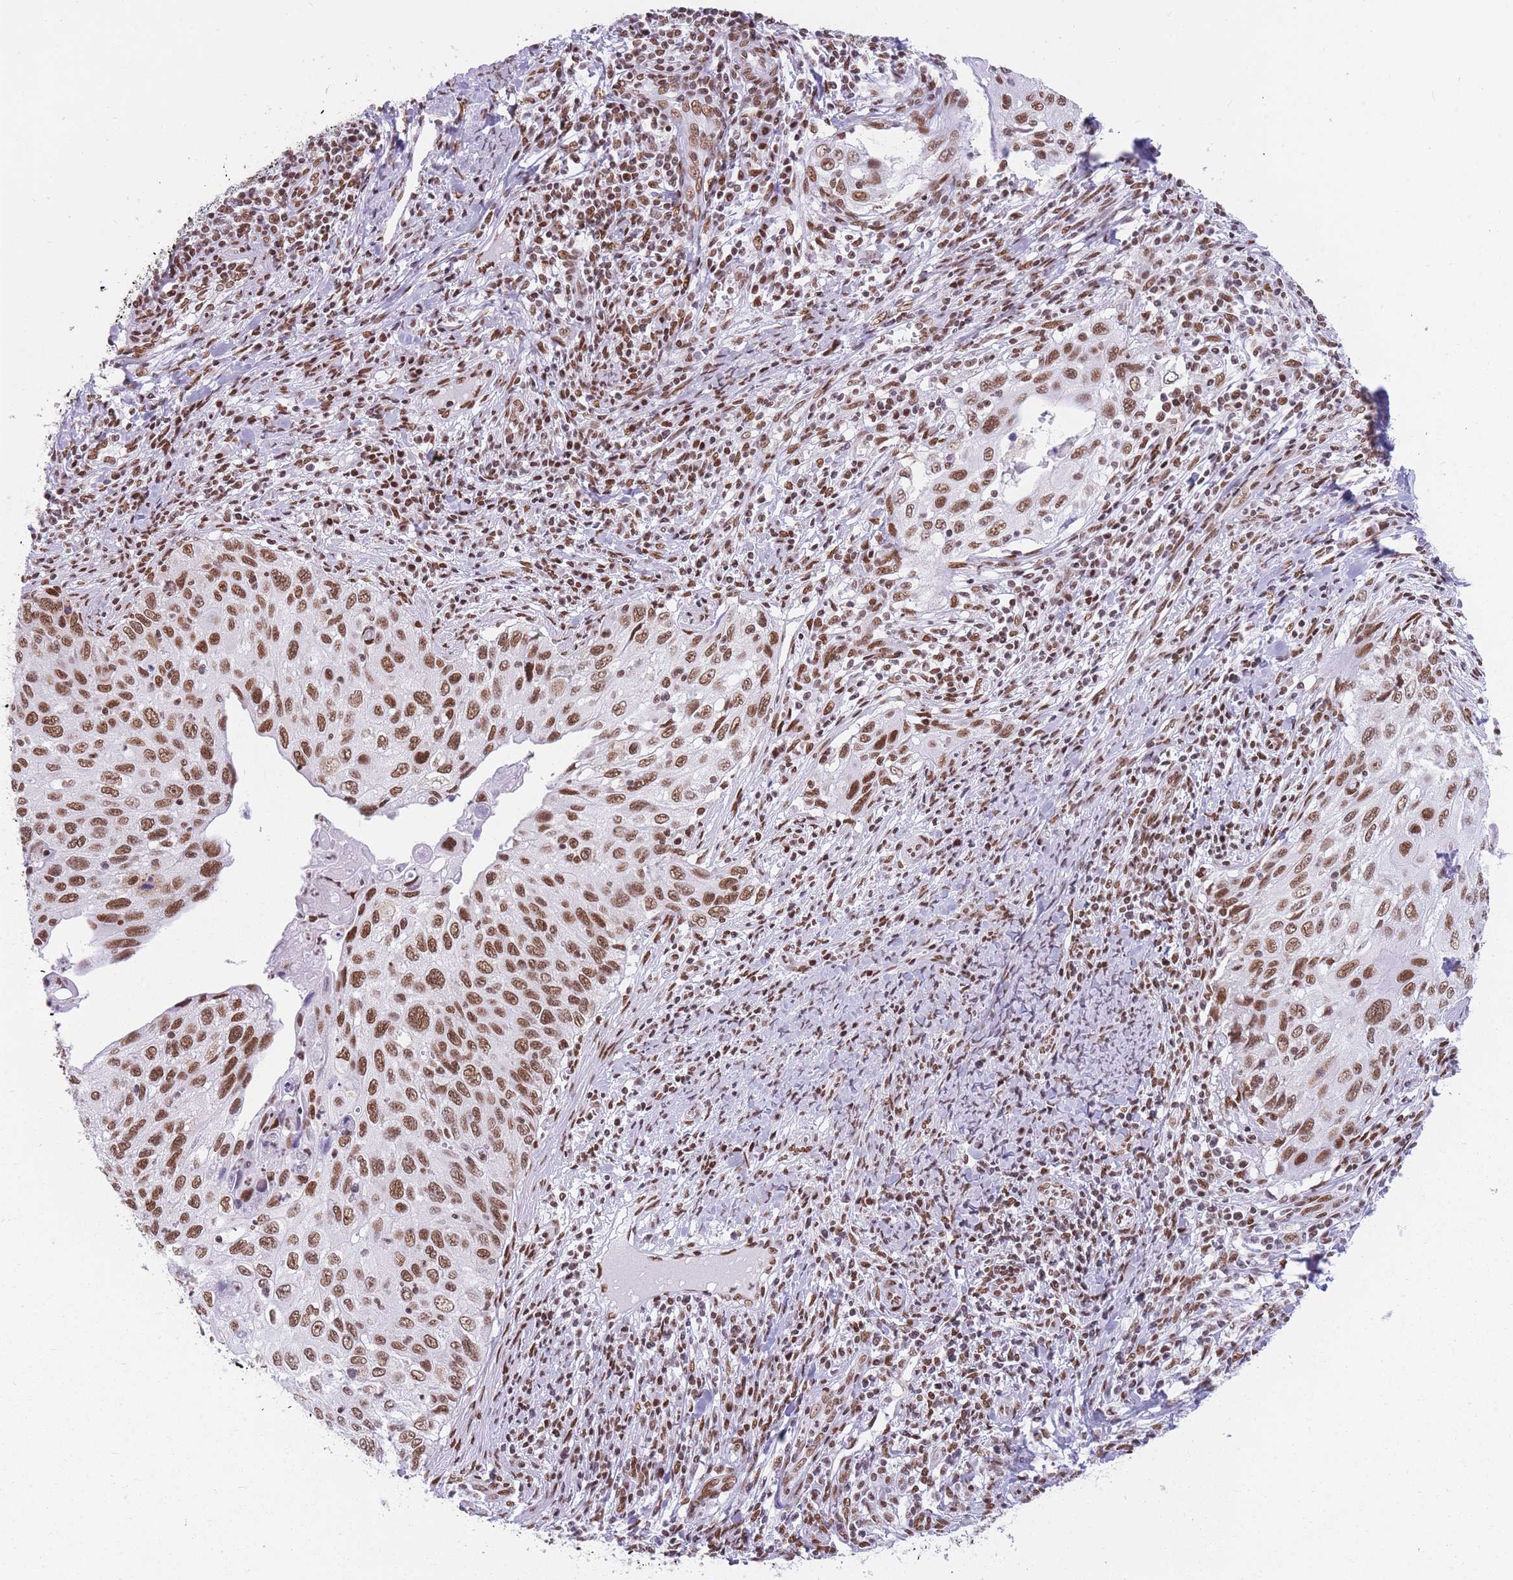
{"staining": {"intensity": "moderate", "quantity": ">75%", "location": "nuclear"}, "tissue": "cervical cancer", "cell_type": "Tumor cells", "image_type": "cancer", "snomed": [{"axis": "morphology", "description": "Squamous cell carcinoma, NOS"}, {"axis": "topography", "description": "Cervix"}], "caption": "Immunohistochemical staining of human cervical squamous cell carcinoma demonstrates medium levels of moderate nuclear protein expression in about >75% of tumor cells. The staining was performed using DAB (3,3'-diaminobenzidine), with brown indicating positive protein expression. Nuclei are stained blue with hematoxylin.", "gene": "HNRNPUL1", "patient": {"sex": "female", "age": 70}}